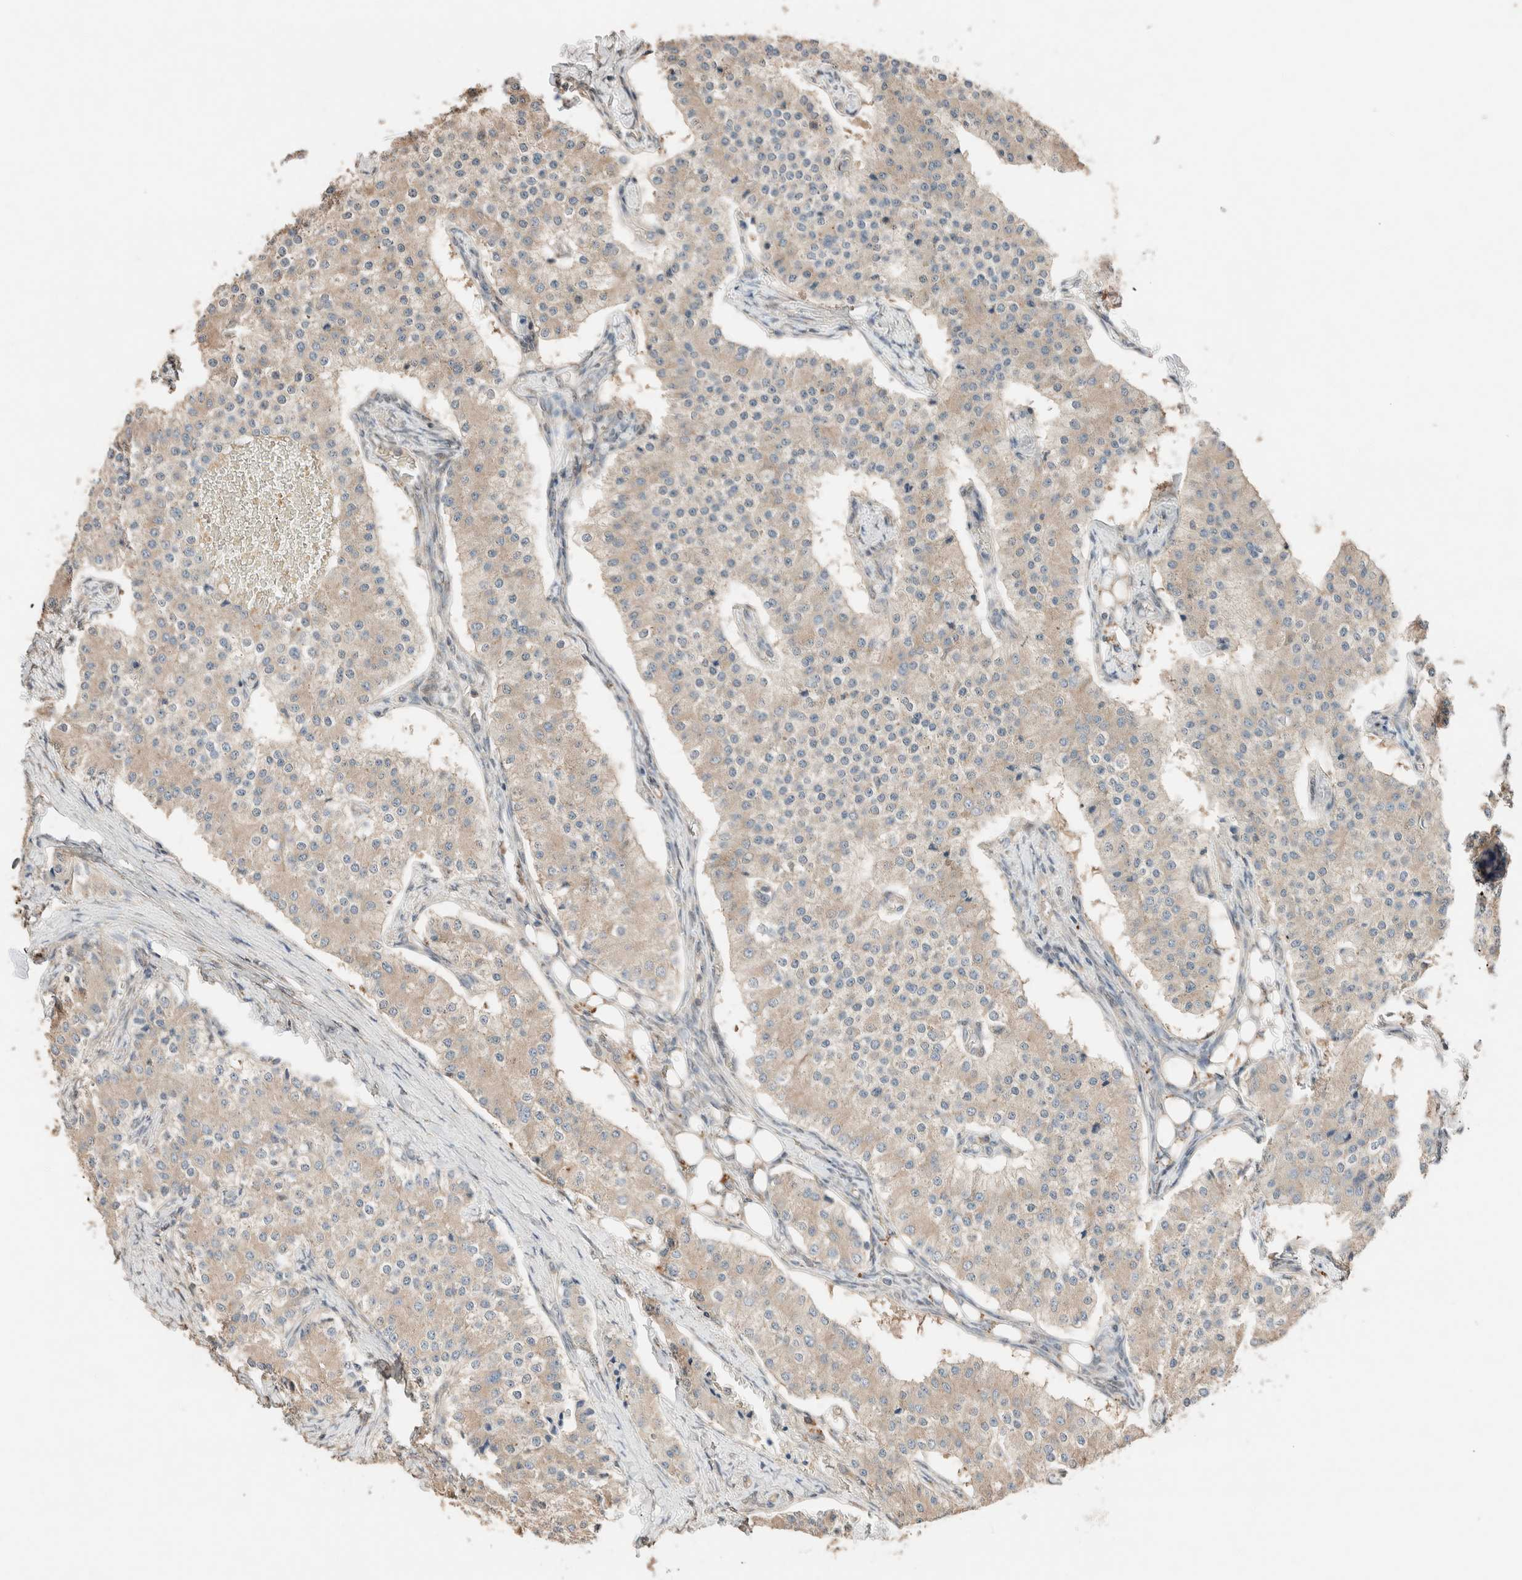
{"staining": {"intensity": "weak", "quantity": ">75%", "location": "cytoplasmic/membranous"}, "tissue": "carcinoid", "cell_type": "Tumor cells", "image_type": "cancer", "snomed": [{"axis": "morphology", "description": "Carcinoid, malignant, NOS"}, {"axis": "topography", "description": "Colon"}], "caption": "Weak cytoplasmic/membranous expression for a protein is present in approximately >75% of tumor cells of malignant carcinoid using immunohistochemistry (IHC).", "gene": "TUBD1", "patient": {"sex": "female", "age": 52}}